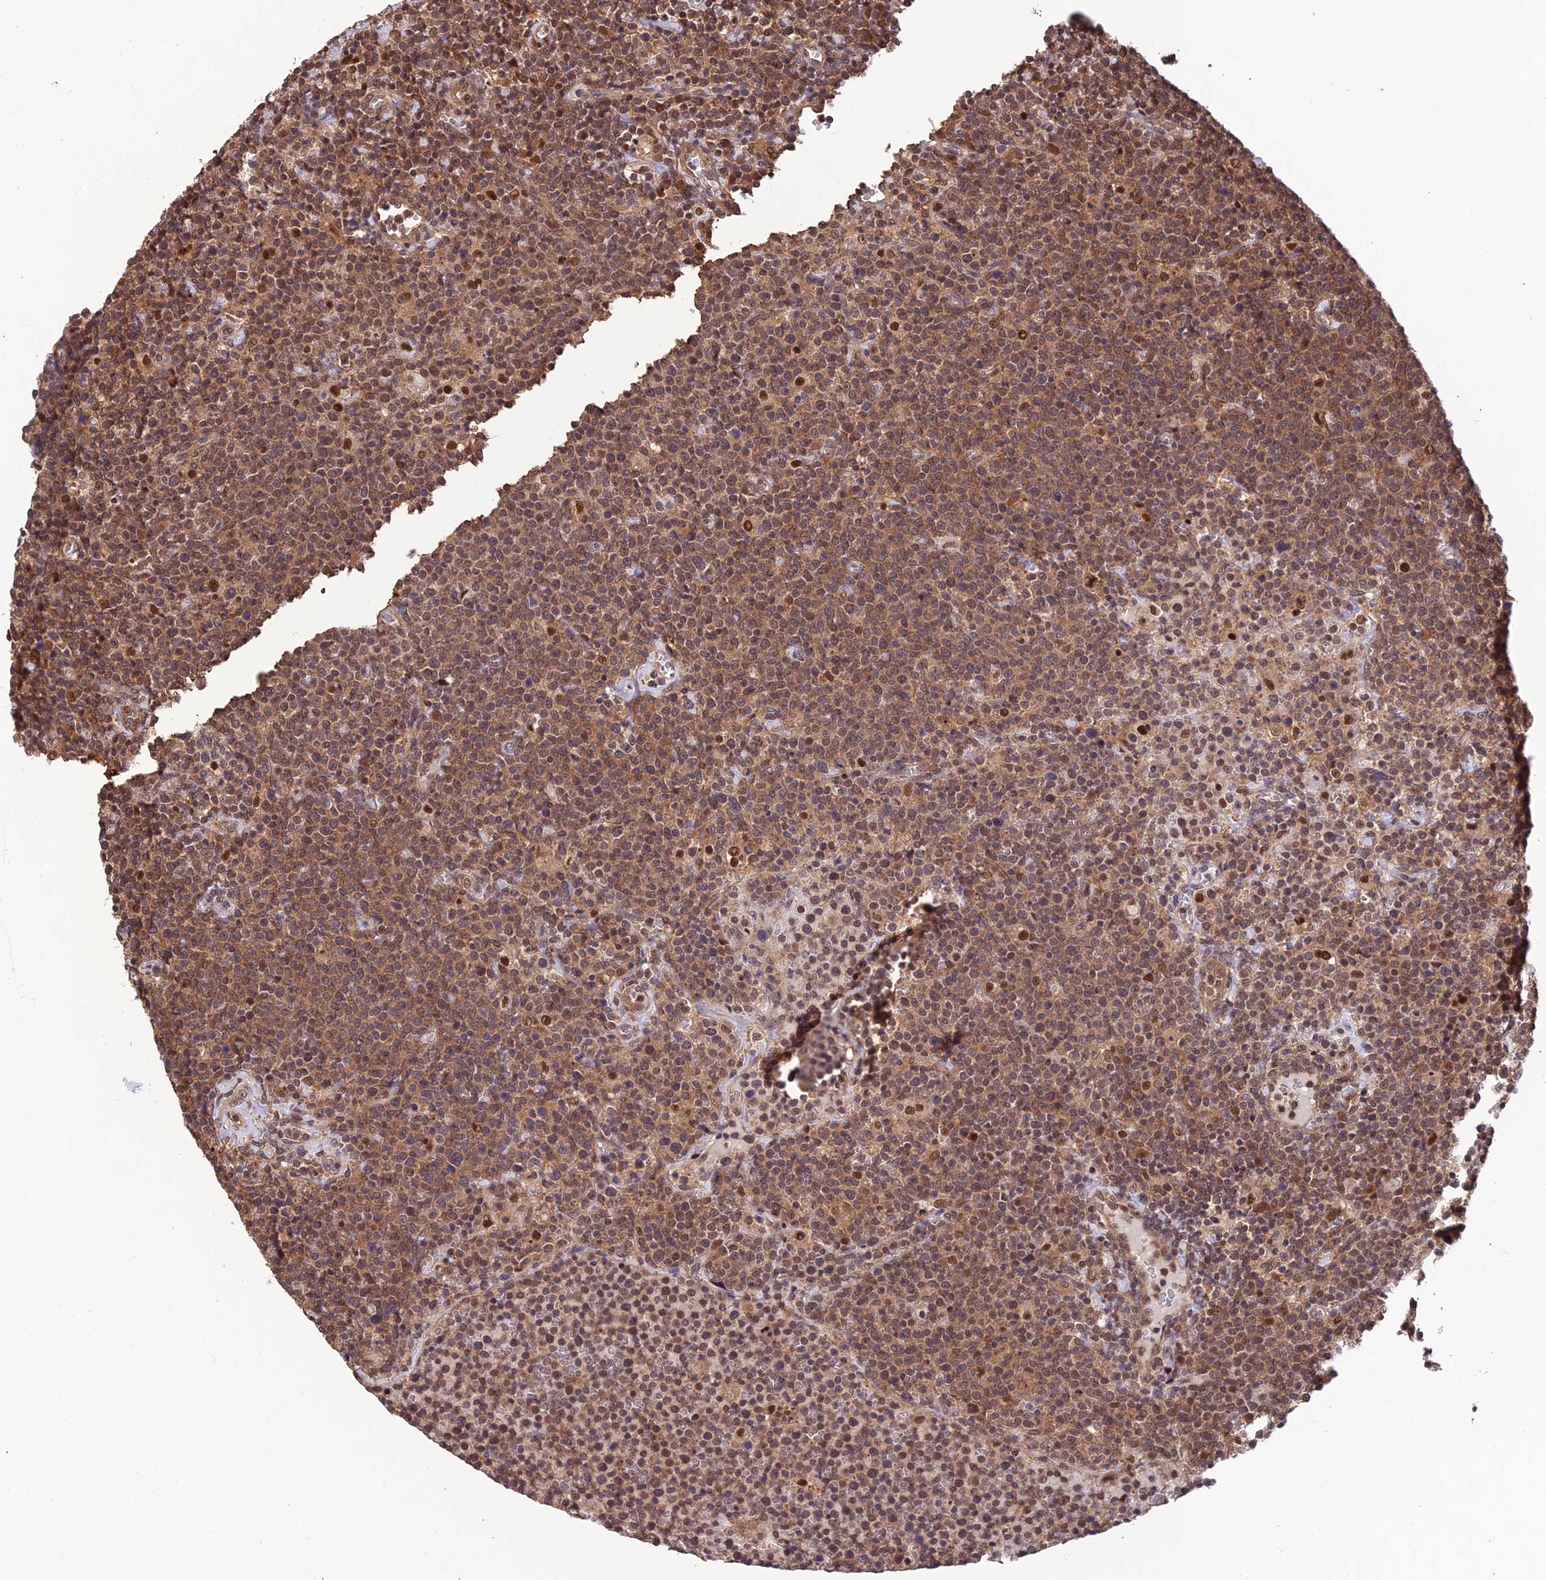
{"staining": {"intensity": "moderate", "quantity": ">75%", "location": "cytoplasmic/membranous"}, "tissue": "lymphoma", "cell_type": "Tumor cells", "image_type": "cancer", "snomed": [{"axis": "morphology", "description": "Malignant lymphoma, non-Hodgkin's type, High grade"}, {"axis": "topography", "description": "Lymph node"}], "caption": "Immunohistochemistry (DAB (3,3'-diaminobenzidine)) staining of human malignant lymphoma, non-Hodgkin's type (high-grade) displays moderate cytoplasmic/membranous protein staining in approximately >75% of tumor cells.", "gene": "PSMB3", "patient": {"sex": "male", "age": 61}}